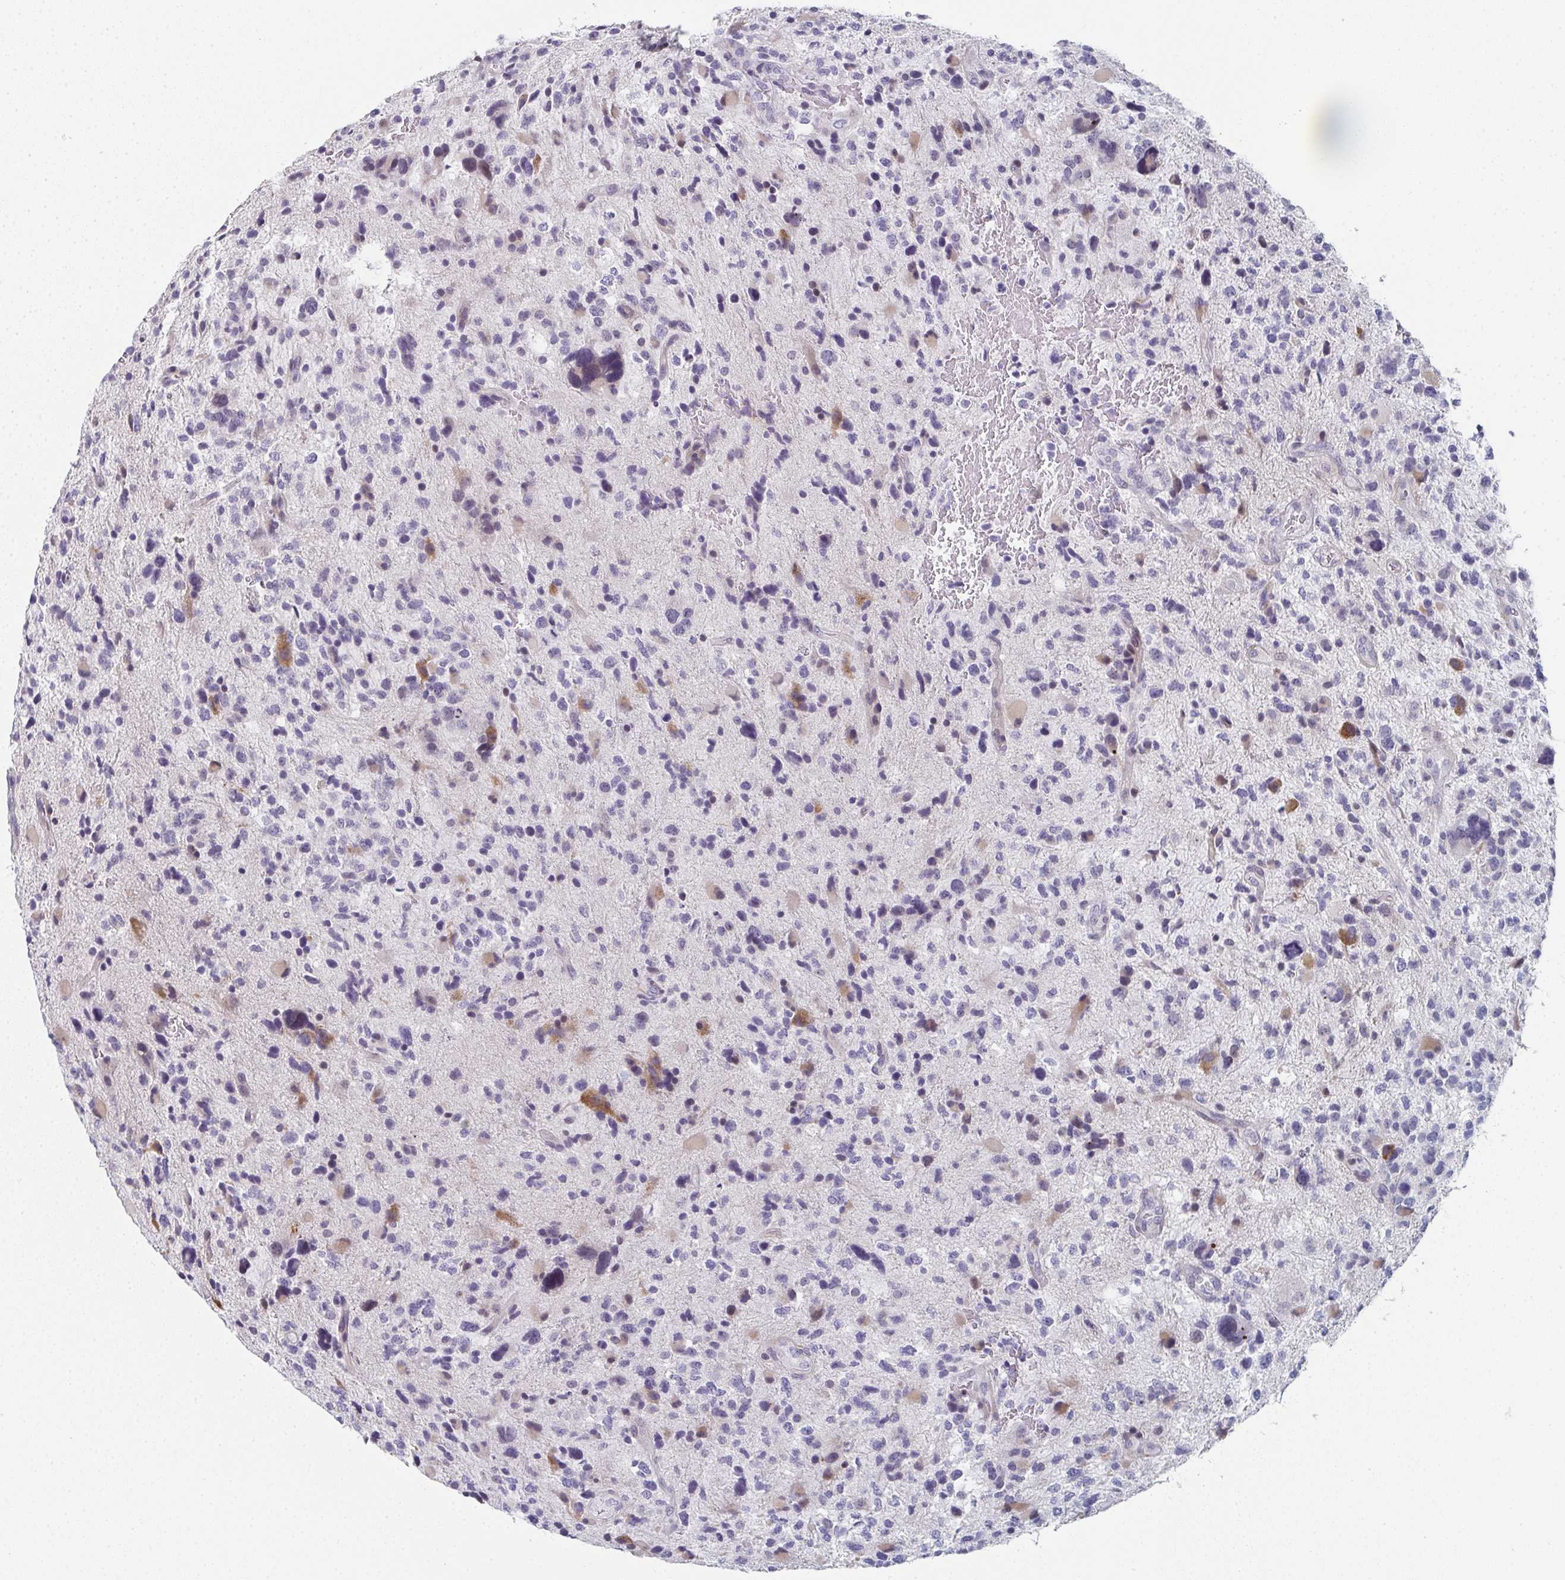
{"staining": {"intensity": "negative", "quantity": "none", "location": "none"}, "tissue": "glioma", "cell_type": "Tumor cells", "image_type": "cancer", "snomed": [{"axis": "morphology", "description": "Glioma, malignant, High grade"}, {"axis": "topography", "description": "Brain"}], "caption": "This photomicrograph is of malignant glioma (high-grade) stained with IHC to label a protein in brown with the nuclei are counter-stained blue. There is no expression in tumor cells. The staining is performed using DAB (3,3'-diaminobenzidine) brown chromogen with nuclei counter-stained in using hematoxylin.", "gene": "PYCR3", "patient": {"sex": "female", "age": 71}}